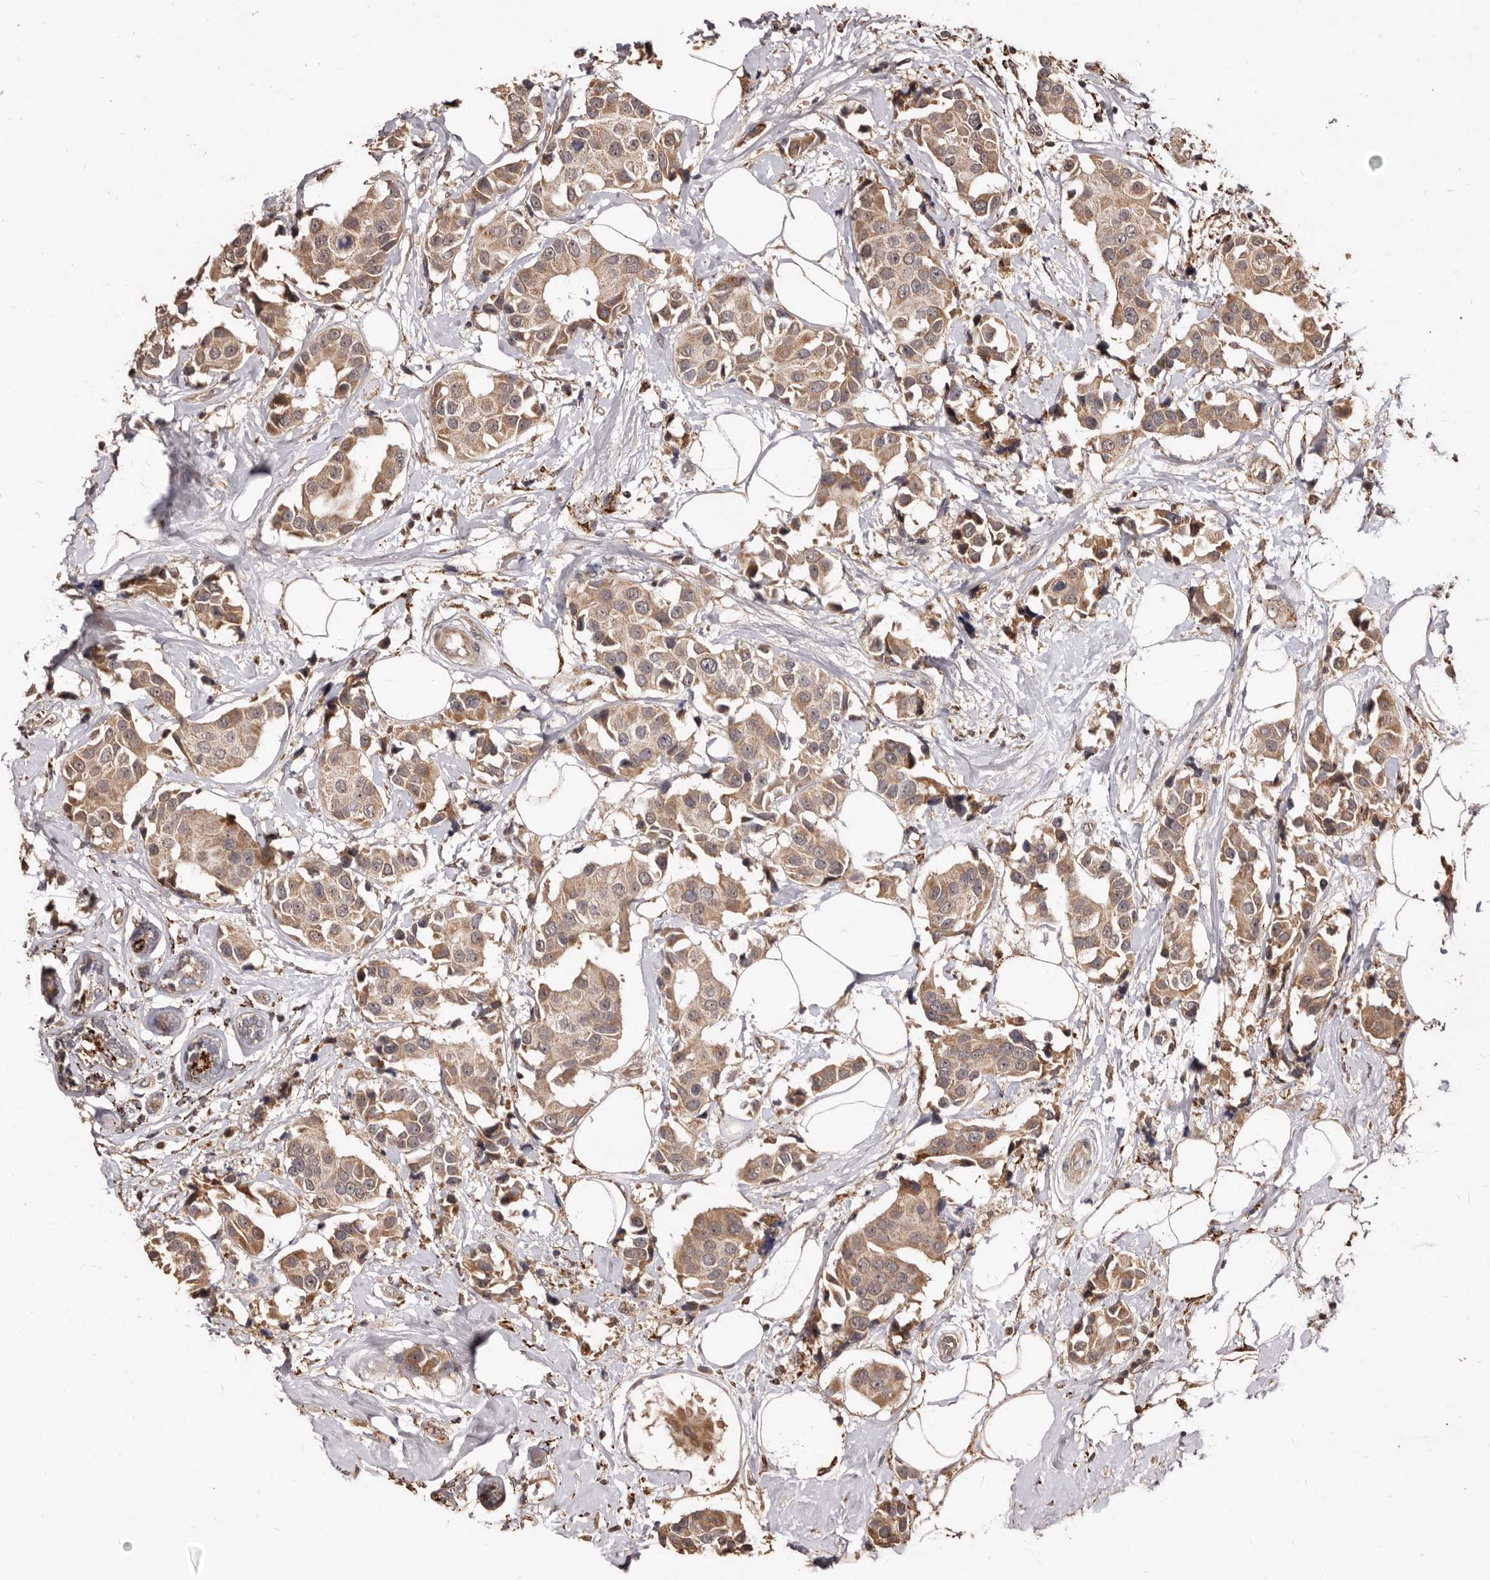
{"staining": {"intensity": "moderate", "quantity": ">75%", "location": "cytoplasmic/membranous"}, "tissue": "breast cancer", "cell_type": "Tumor cells", "image_type": "cancer", "snomed": [{"axis": "morphology", "description": "Normal tissue, NOS"}, {"axis": "morphology", "description": "Duct carcinoma"}, {"axis": "topography", "description": "Breast"}], "caption": "Immunohistochemical staining of breast cancer (invasive ductal carcinoma) exhibits medium levels of moderate cytoplasmic/membranous staining in approximately >75% of tumor cells.", "gene": "AKAP7", "patient": {"sex": "female", "age": 39}}